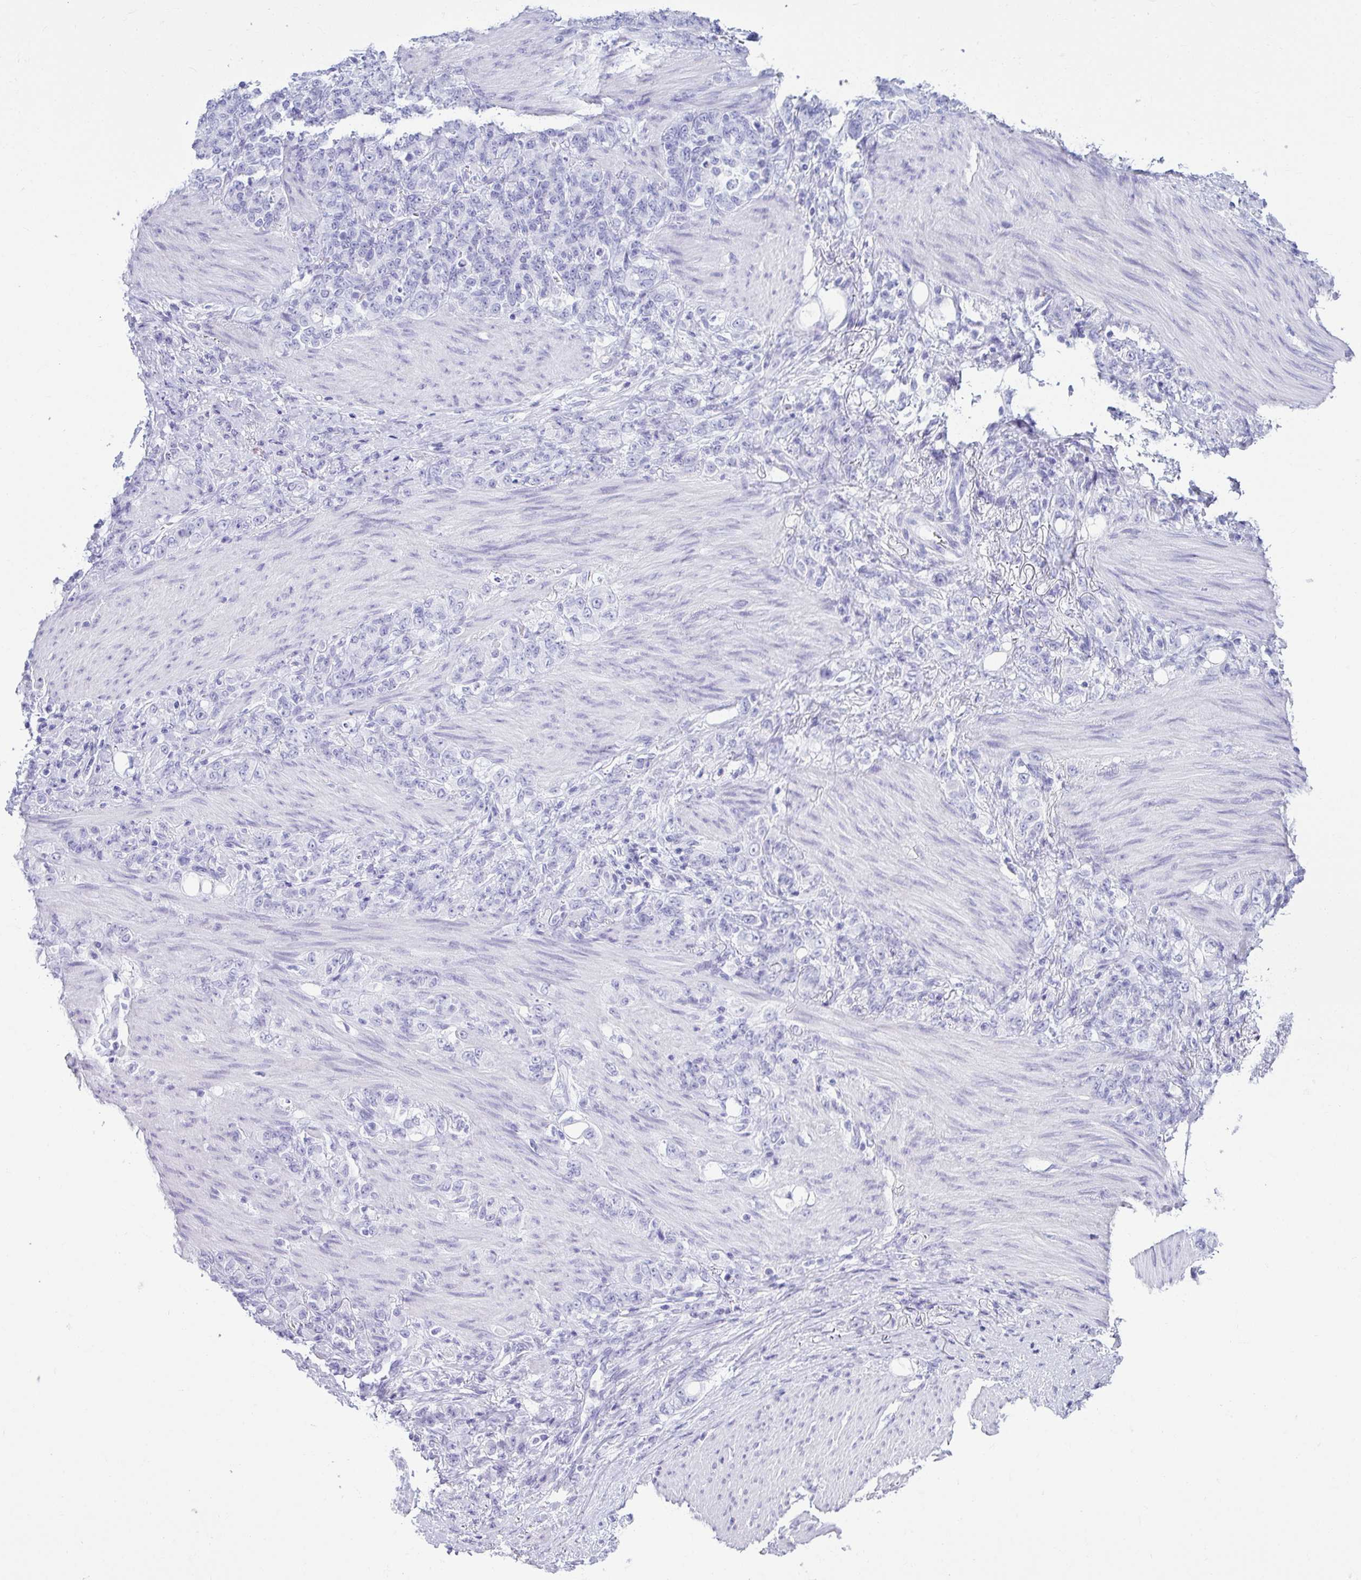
{"staining": {"intensity": "negative", "quantity": "none", "location": "none"}, "tissue": "stomach cancer", "cell_type": "Tumor cells", "image_type": "cancer", "snomed": [{"axis": "morphology", "description": "Normal tissue, NOS"}, {"axis": "morphology", "description": "Adenocarcinoma, NOS"}, {"axis": "topography", "description": "Stomach"}], "caption": "Immunohistochemistry histopathology image of neoplastic tissue: human stomach cancer (adenocarcinoma) stained with DAB (3,3'-diaminobenzidine) shows no significant protein staining in tumor cells.", "gene": "CLGN", "patient": {"sex": "female", "age": 79}}